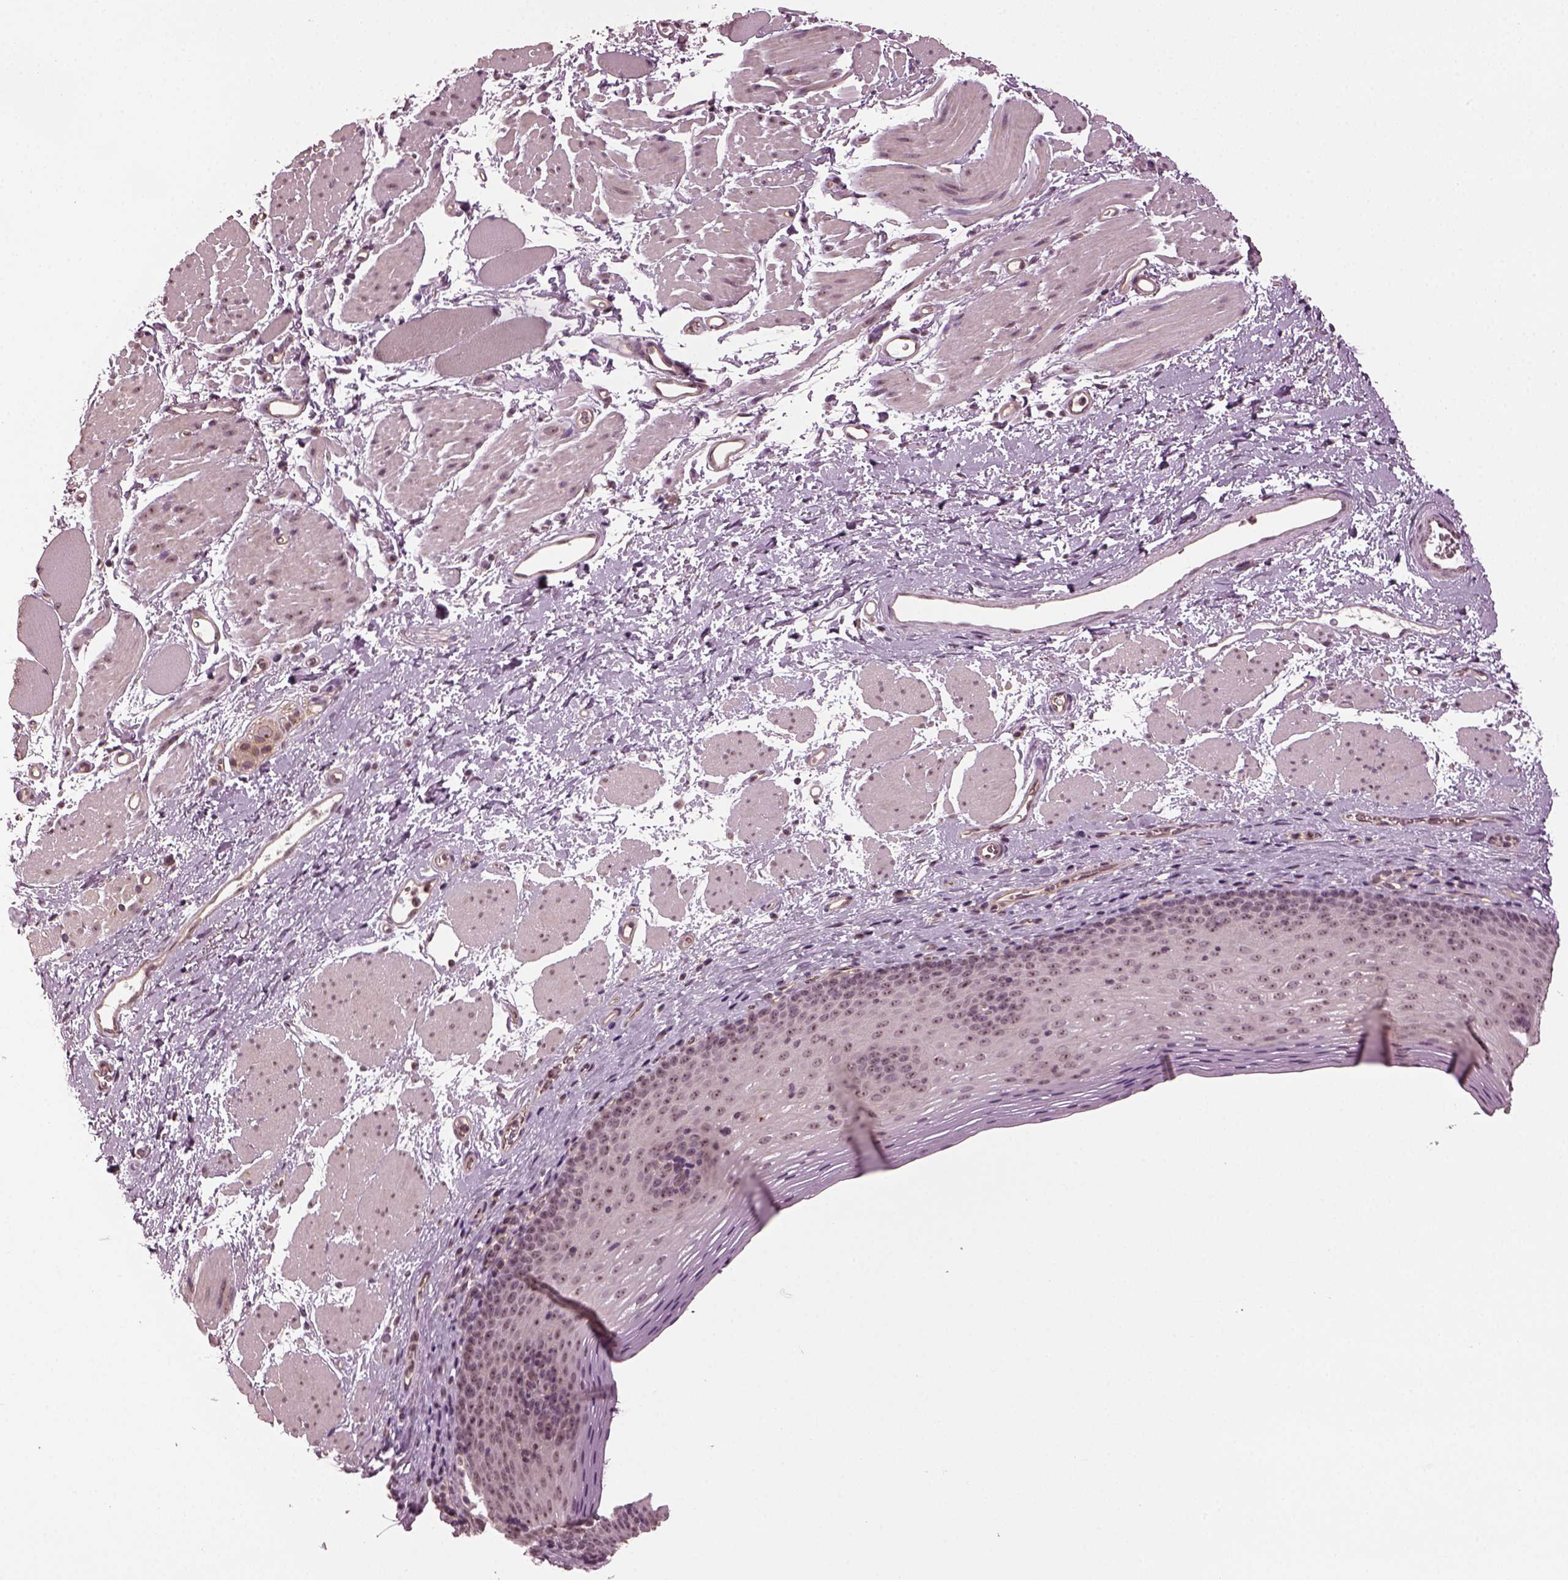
{"staining": {"intensity": "moderate", "quantity": "25%-75%", "location": "nuclear"}, "tissue": "esophagus", "cell_type": "Squamous epithelial cells", "image_type": "normal", "snomed": [{"axis": "morphology", "description": "Normal tissue, NOS"}, {"axis": "topography", "description": "Esophagus"}], "caption": "This image reveals immunohistochemistry (IHC) staining of benign human esophagus, with medium moderate nuclear expression in about 25%-75% of squamous epithelial cells.", "gene": "GNRH1", "patient": {"sex": "female", "age": 68}}